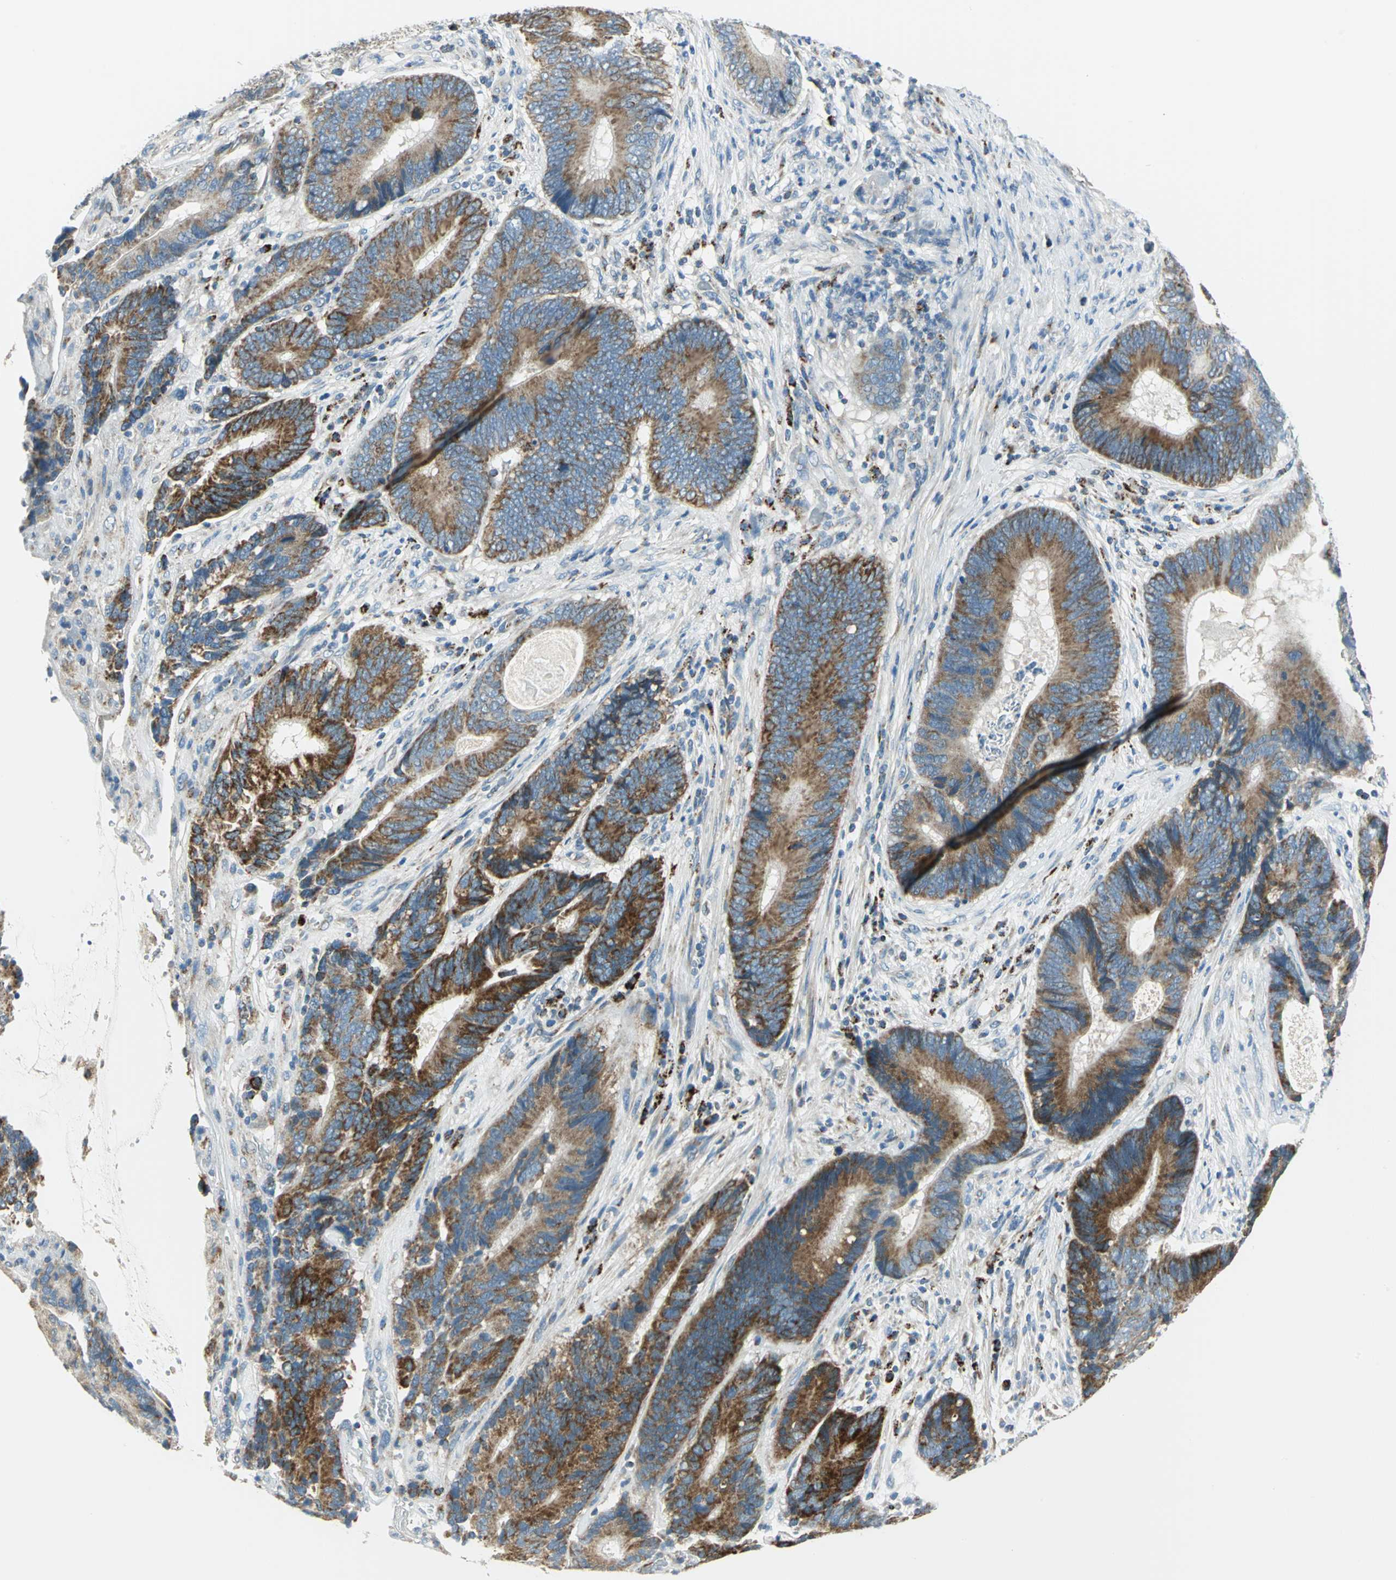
{"staining": {"intensity": "moderate", "quantity": ">75%", "location": "cytoplasmic/membranous"}, "tissue": "colorectal cancer", "cell_type": "Tumor cells", "image_type": "cancer", "snomed": [{"axis": "morphology", "description": "Adenocarcinoma, NOS"}, {"axis": "topography", "description": "Colon"}], "caption": "Immunohistochemical staining of colorectal cancer shows medium levels of moderate cytoplasmic/membranous staining in approximately >75% of tumor cells.", "gene": "ACADM", "patient": {"sex": "female", "age": 78}}